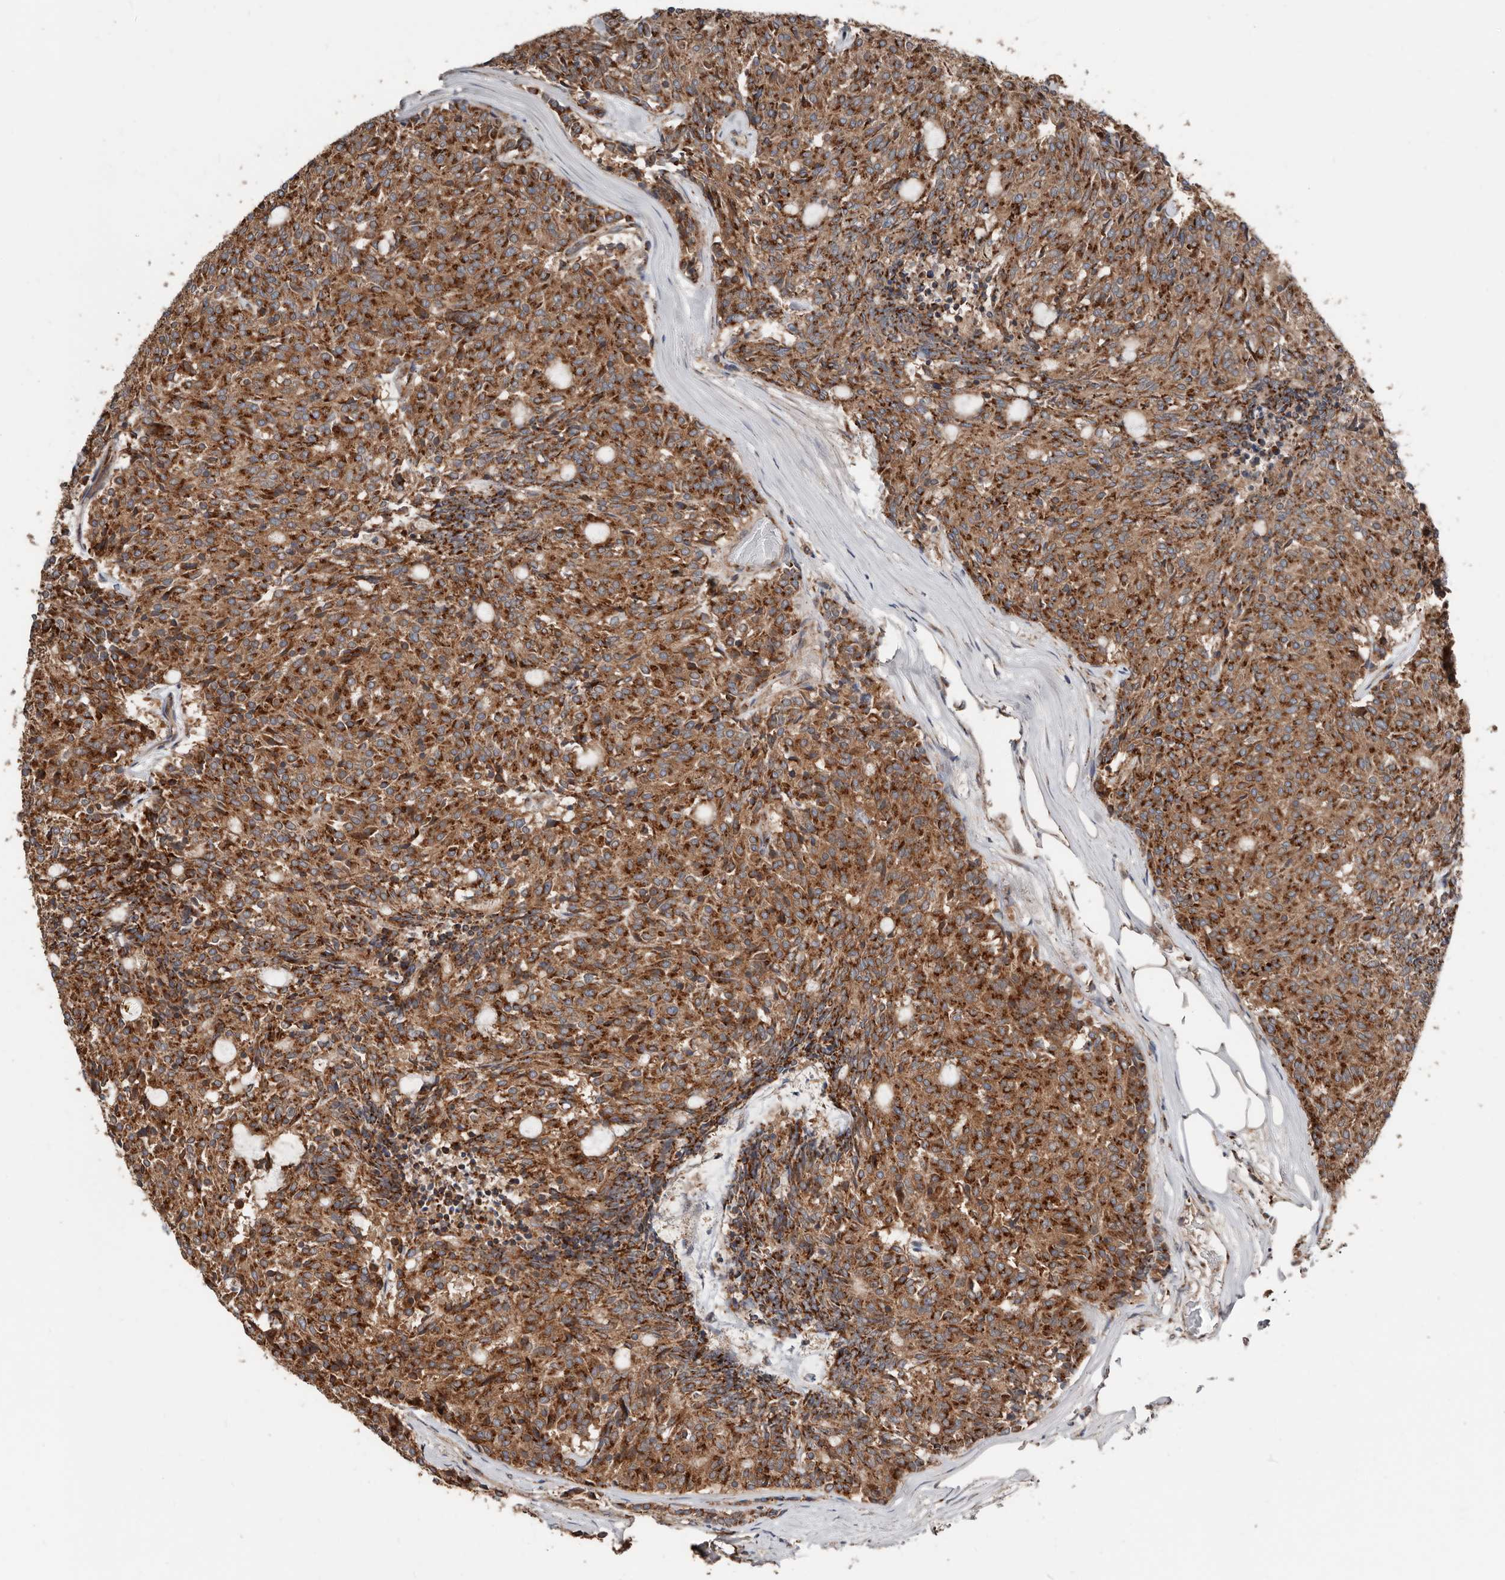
{"staining": {"intensity": "strong", "quantity": ">75%", "location": "cytoplasmic/membranous"}, "tissue": "carcinoid", "cell_type": "Tumor cells", "image_type": "cancer", "snomed": [{"axis": "morphology", "description": "Carcinoid, malignant, NOS"}, {"axis": "topography", "description": "Pancreas"}], "caption": "A photomicrograph showing strong cytoplasmic/membranous positivity in approximately >75% of tumor cells in carcinoid, as visualized by brown immunohistochemical staining.", "gene": "COG1", "patient": {"sex": "female", "age": 54}}